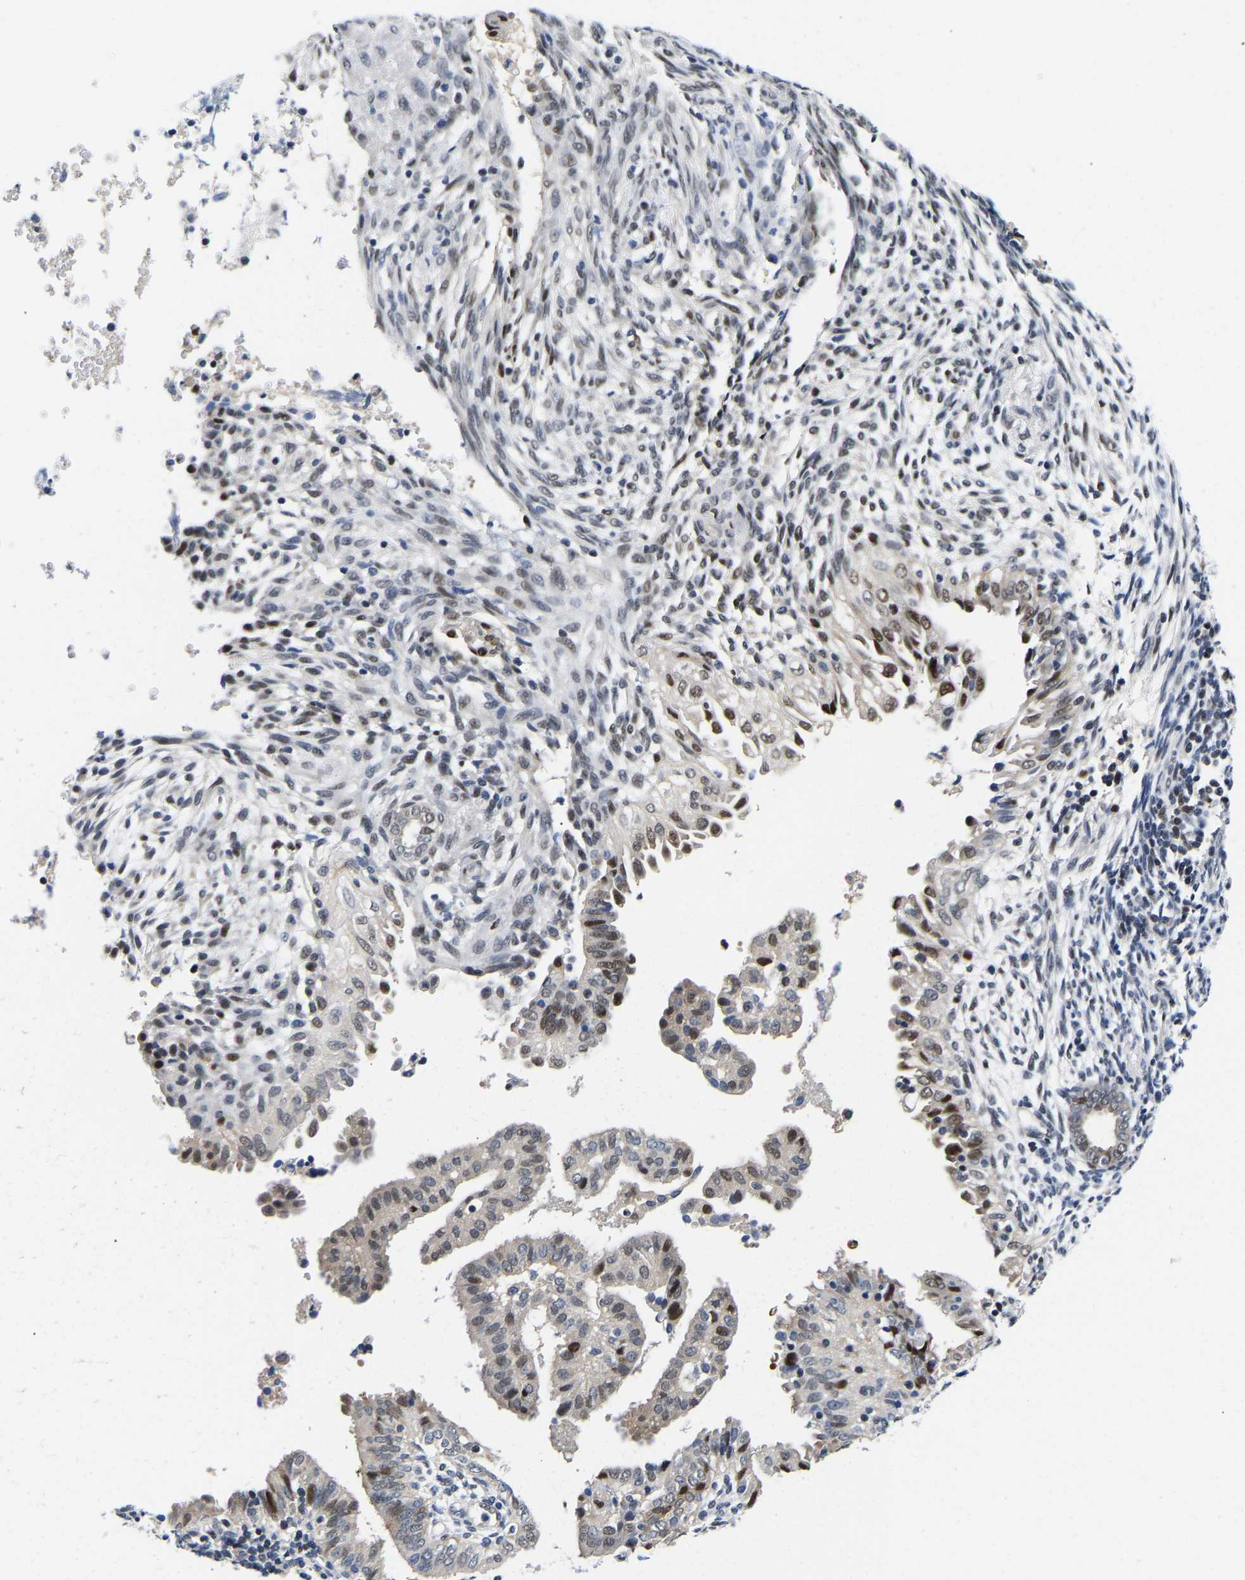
{"staining": {"intensity": "moderate", "quantity": "25%-75%", "location": "nuclear"}, "tissue": "endometrial cancer", "cell_type": "Tumor cells", "image_type": "cancer", "snomed": [{"axis": "morphology", "description": "Adenocarcinoma, NOS"}, {"axis": "topography", "description": "Endometrium"}], "caption": "Endometrial adenocarcinoma was stained to show a protein in brown. There is medium levels of moderate nuclear expression in about 25%-75% of tumor cells. Immunohistochemistry (ihc) stains the protein of interest in brown and the nuclei are stained blue.", "gene": "PTRHD1", "patient": {"sex": "female", "age": 58}}